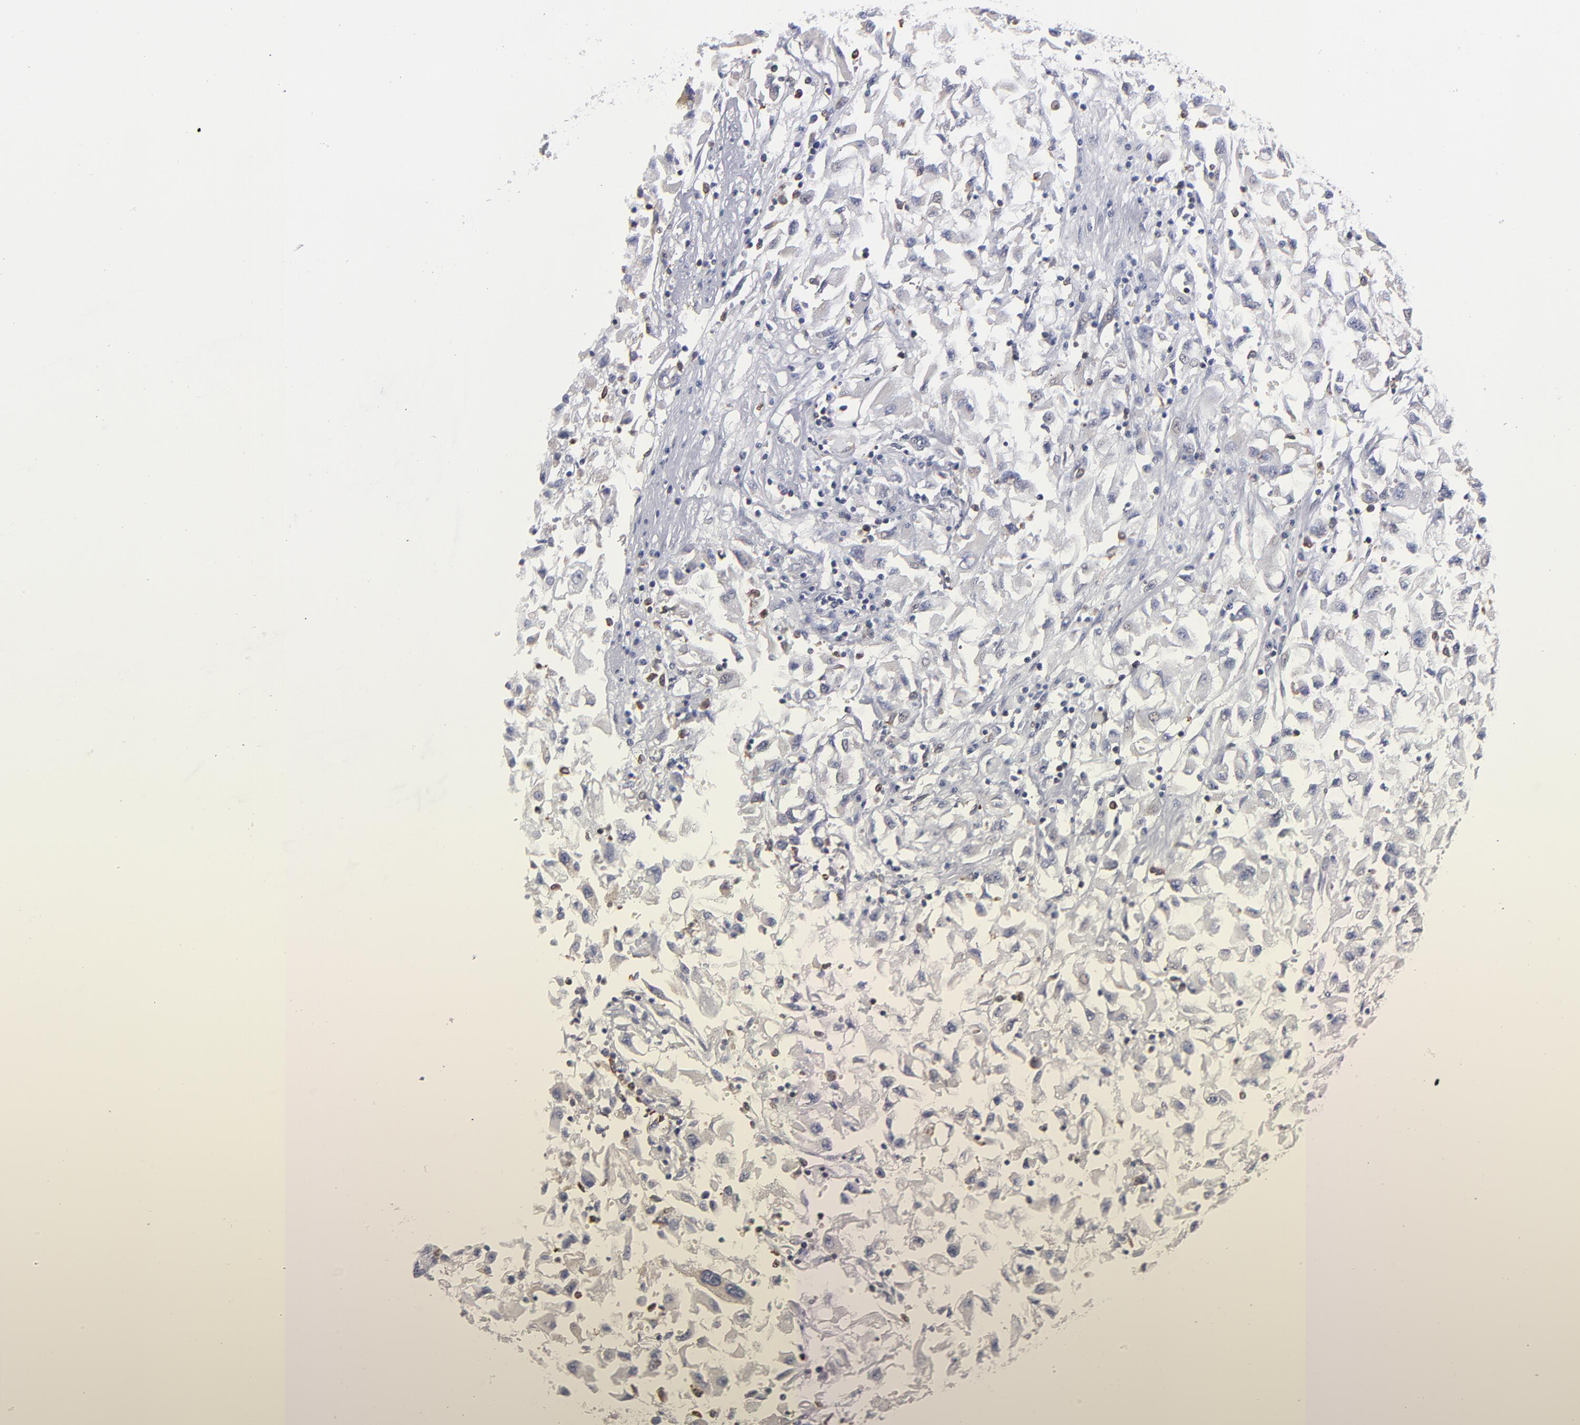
{"staining": {"intensity": "moderate", "quantity": "<25%", "location": "nuclear"}, "tissue": "renal cancer", "cell_type": "Tumor cells", "image_type": "cancer", "snomed": [{"axis": "morphology", "description": "Adenocarcinoma, NOS"}, {"axis": "topography", "description": "Kidney"}], "caption": "Renal cancer (adenocarcinoma) stained with DAB immunohistochemistry (IHC) displays low levels of moderate nuclear staining in approximately <25% of tumor cells.", "gene": "TMX1", "patient": {"sex": "male", "age": 59}}